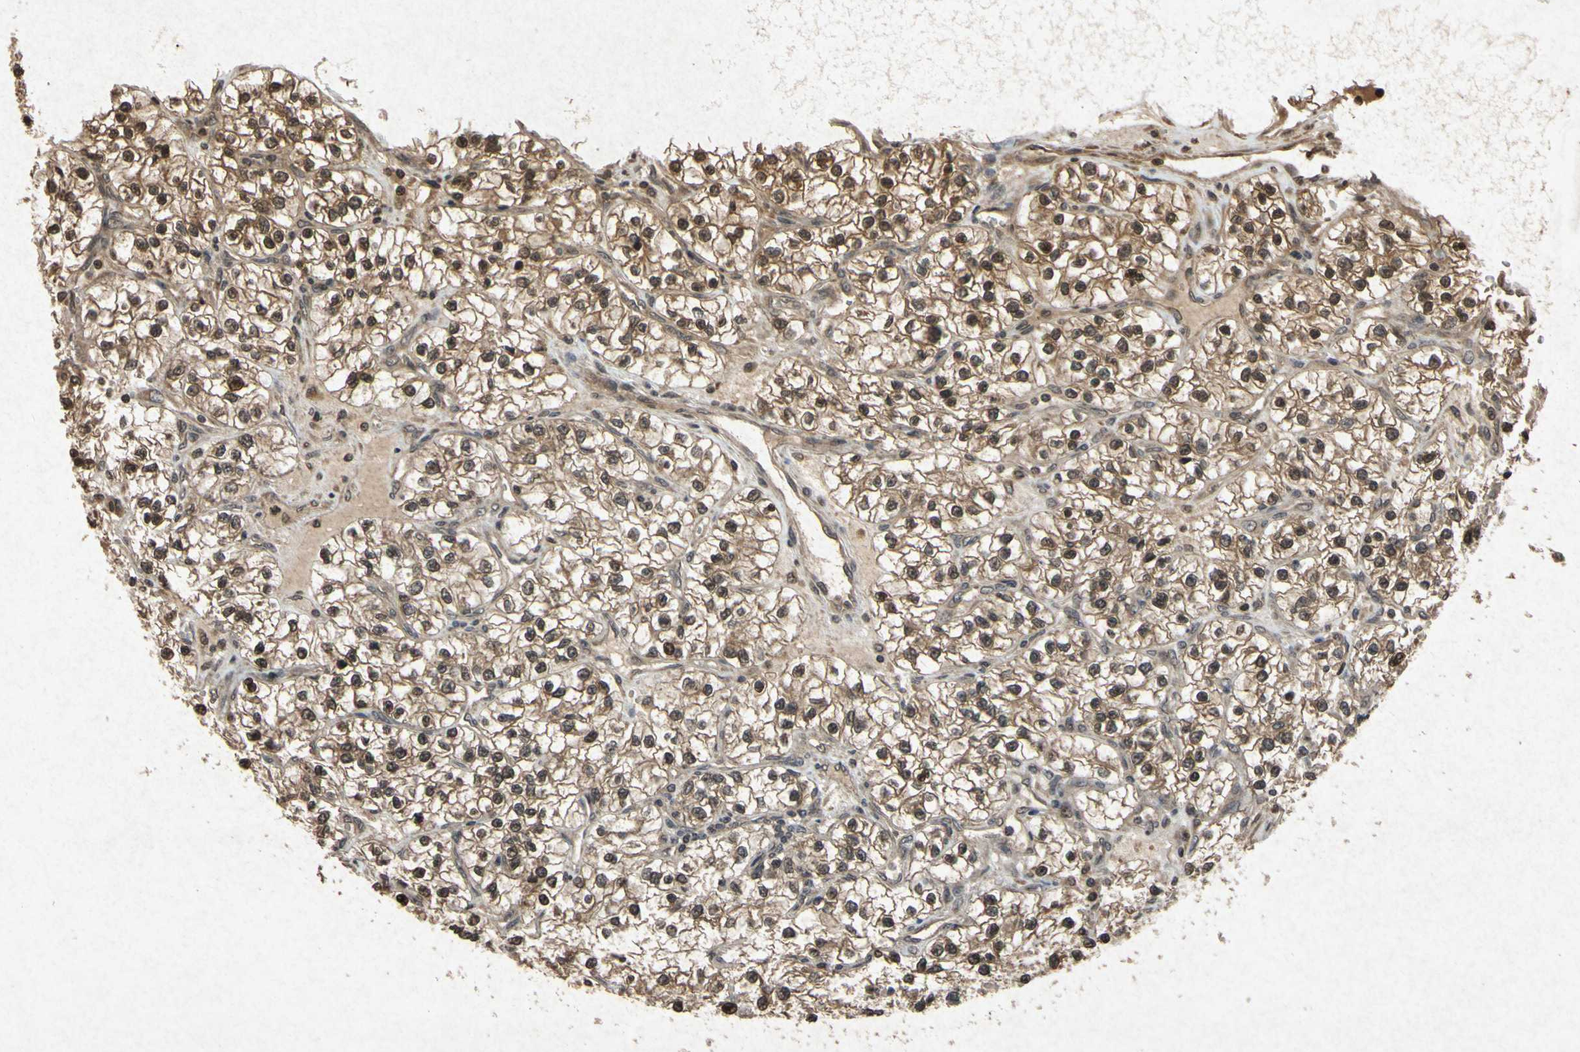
{"staining": {"intensity": "moderate", "quantity": ">75%", "location": "cytoplasmic/membranous,nuclear"}, "tissue": "renal cancer", "cell_type": "Tumor cells", "image_type": "cancer", "snomed": [{"axis": "morphology", "description": "Adenocarcinoma, NOS"}, {"axis": "topography", "description": "Kidney"}], "caption": "Immunohistochemical staining of renal cancer (adenocarcinoma) demonstrates medium levels of moderate cytoplasmic/membranous and nuclear expression in approximately >75% of tumor cells. (DAB IHC with brightfield microscopy, high magnification).", "gene": "ATP6V1H", "patient": {"sex": "female", "age": 57}}